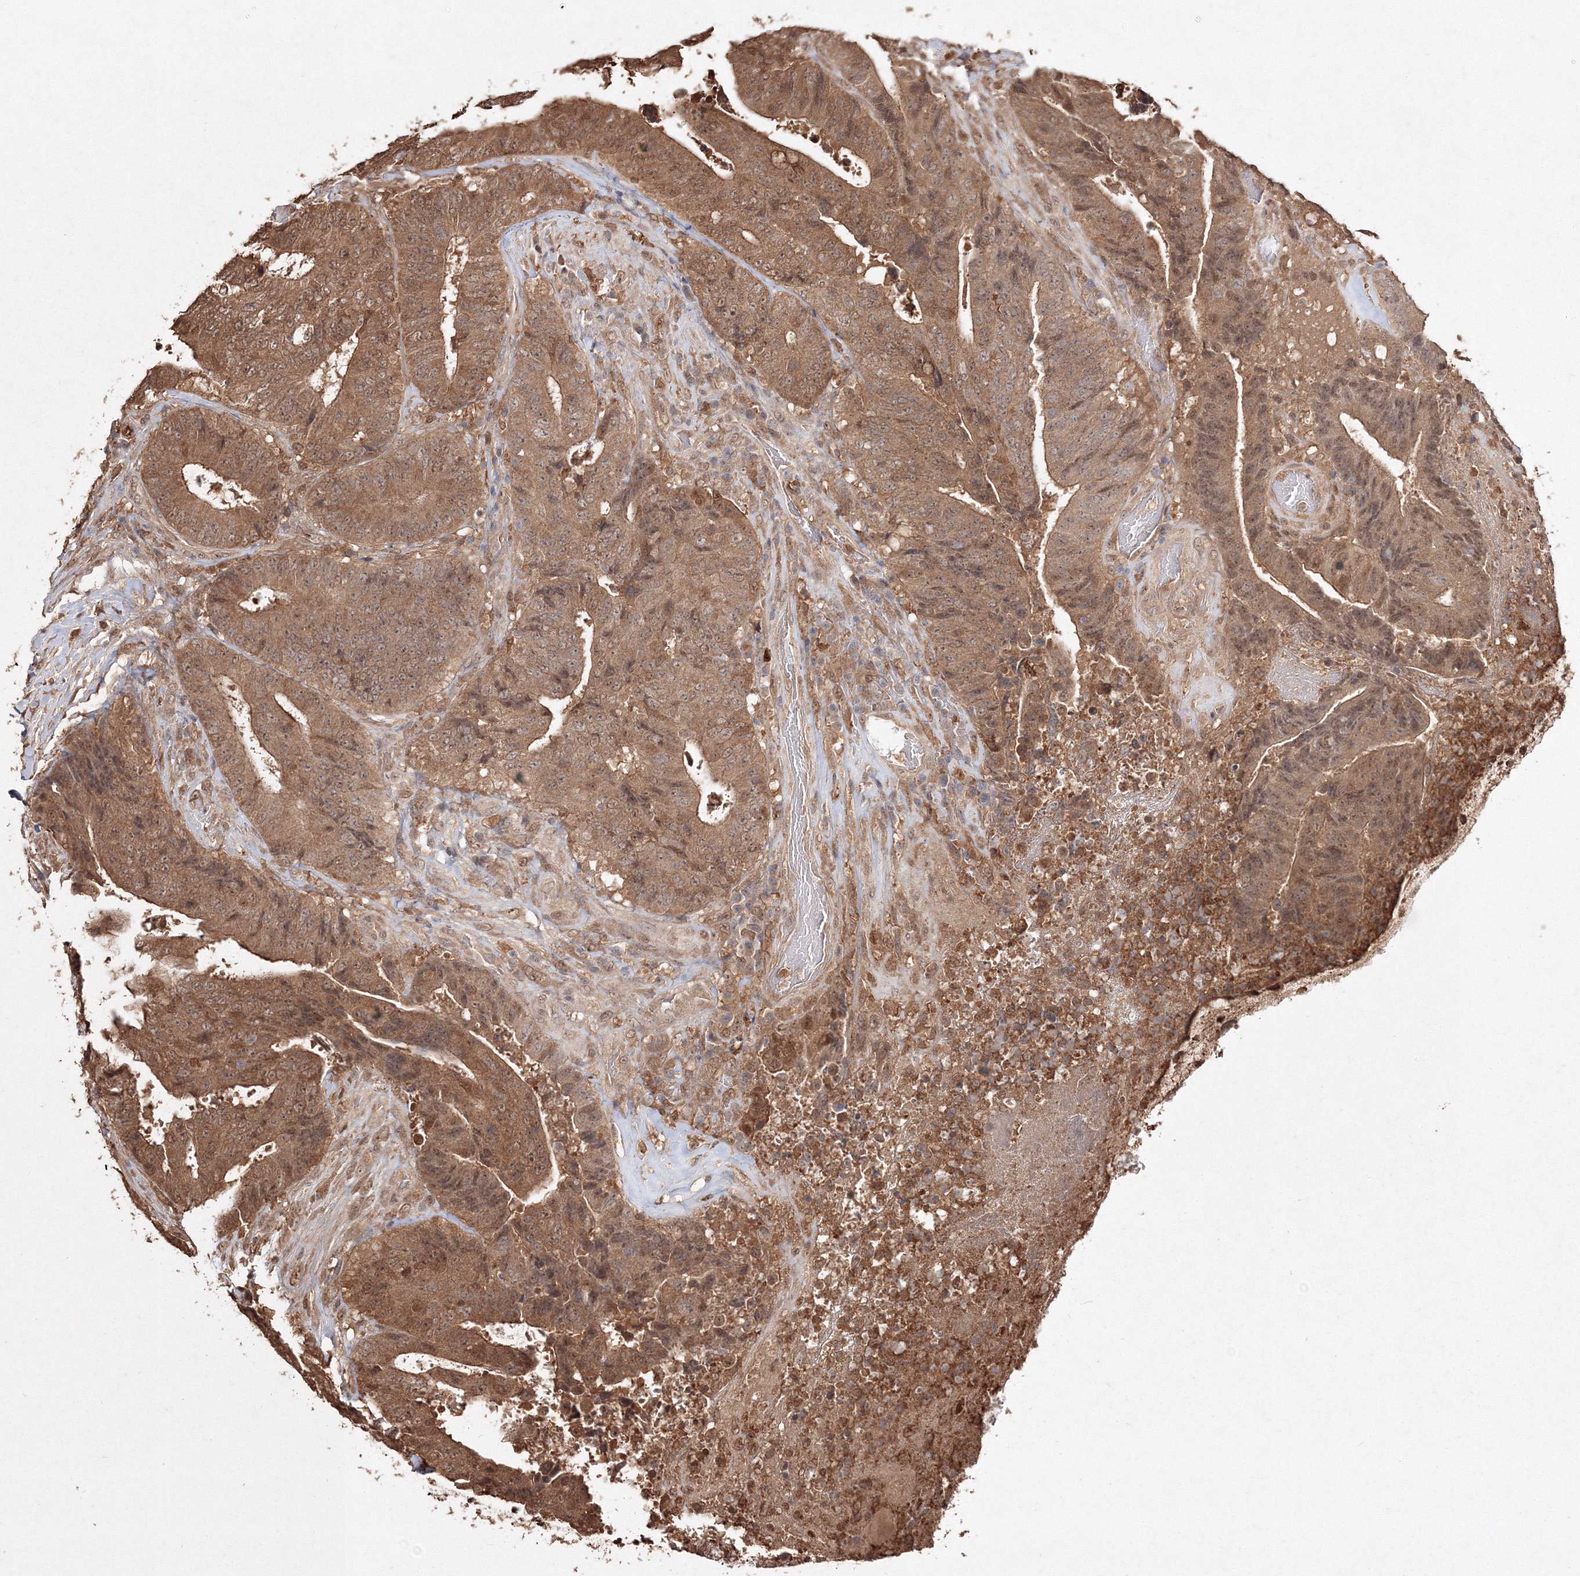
{"staining": {"intensity": "moderate", "quantity": ">75%", "location": "cytoplasmic/membranous"}, "tissue": "colorectal cancer", "cell_type": "Tumor cells", "image_type": "cancer", "snomed": [{"axis": "morphology", "description": "Adenocarcinoma, NOS"}, {"axis": "topography", "description": "Rectum"}], "caption": "Colorectal cancer (adenocarcinoma) tissue demonstrates moderate cytoplasmic/membranous positivity in approximately >75% of tumor cells Immunohistochemistry stains the protein of interest in brown and the nuclei are stained blue.", "gene": "S100A11", "patient": {"sex": "male", "age": 72}}